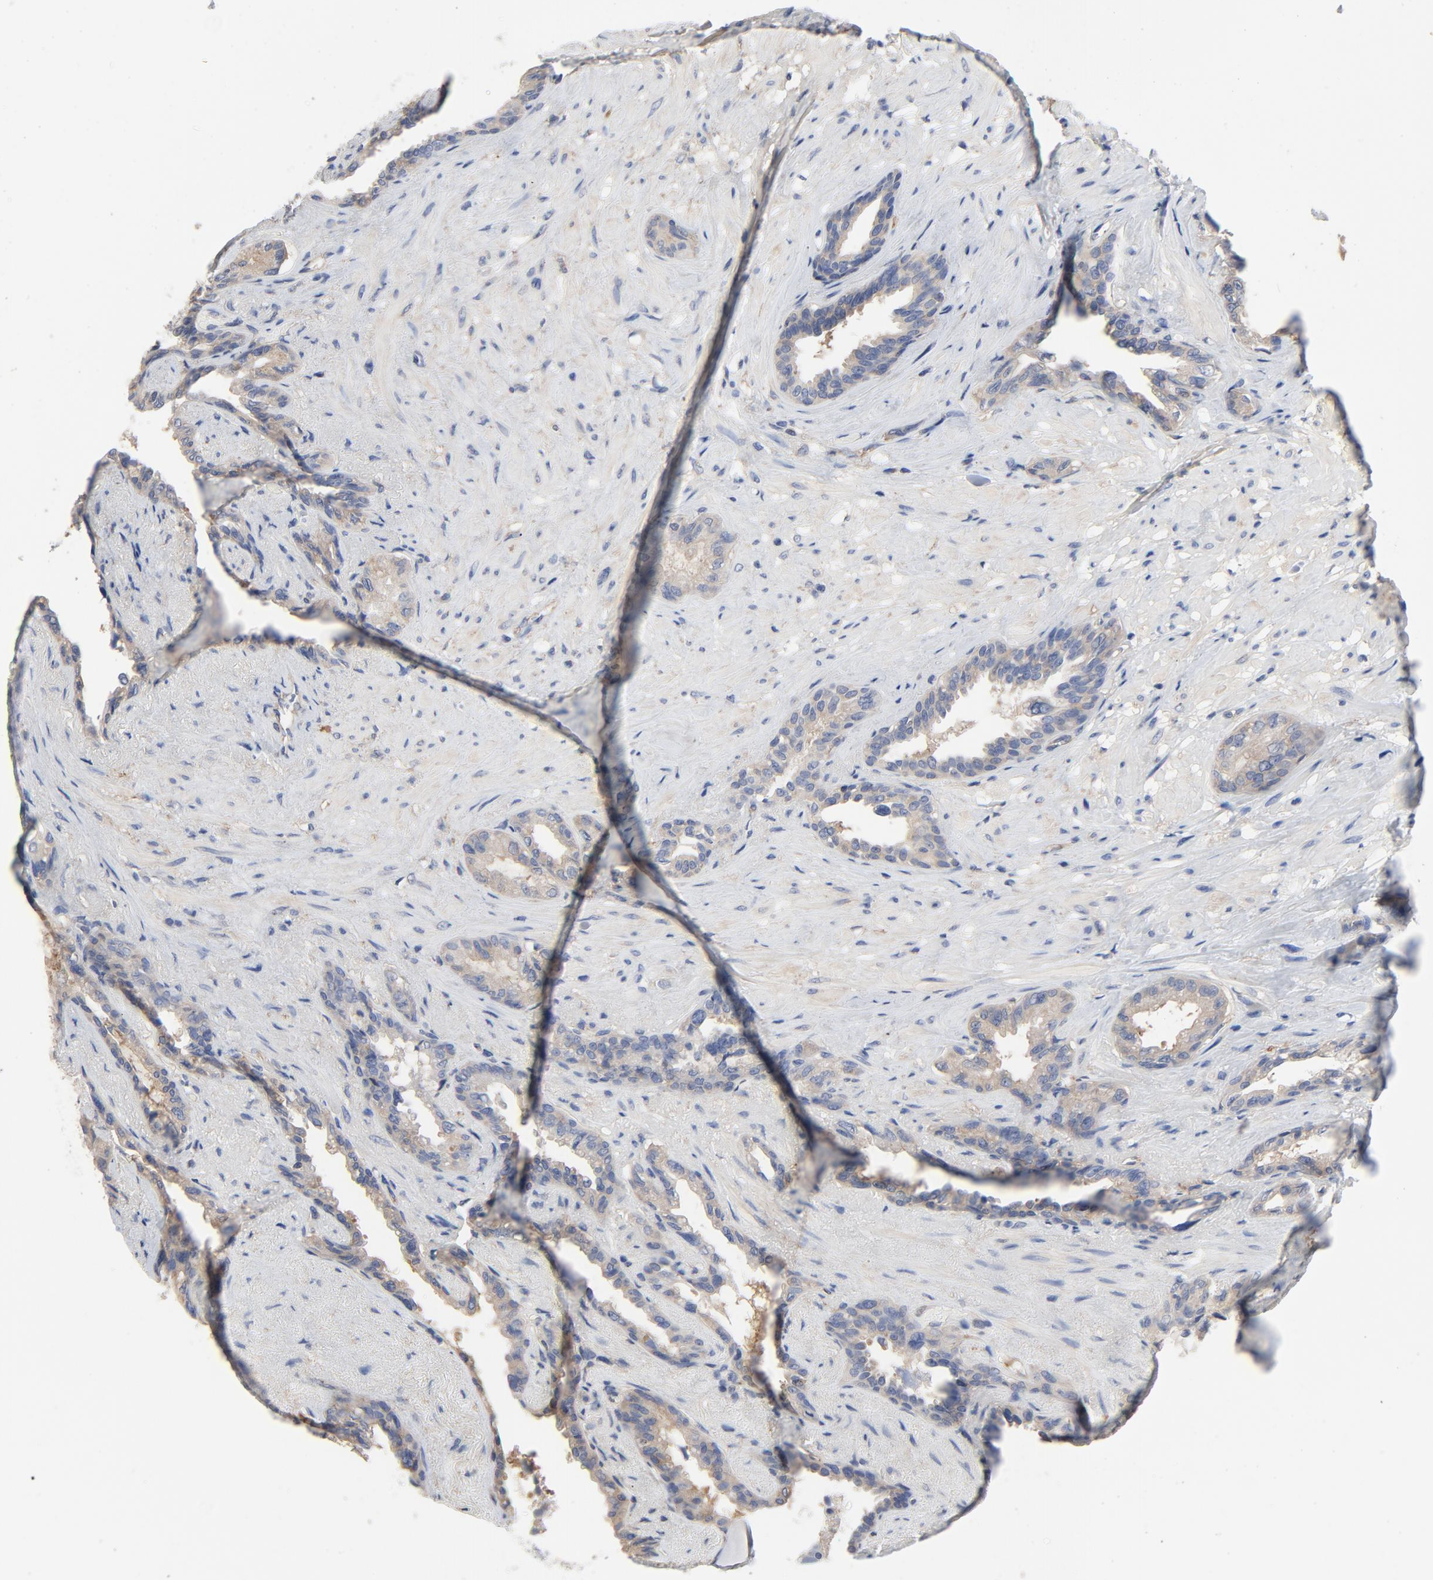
{"staining": {"intensity": "moderate", "quantity": ">75%", "location": "cytoplasmic/membranous"}, "tissue": "seminal vesicle", "cell_type": "Glandular cells", "image_type": "normal", "snomed": [{"axis": "morphology", "description": "Normal tissue, NOS"}, {"axis": "topography", "description": "Seminal veicle"}], "caption": "This micrograph exhibits immunohistochemistry (IHC) staining of normal human seminal vesicle, with medium moderate cytoplasmic/membranous expression in about >75% of glandular cells.", "gene": "DYNLT3", "patient": {"sex": "male", "age": 61}}